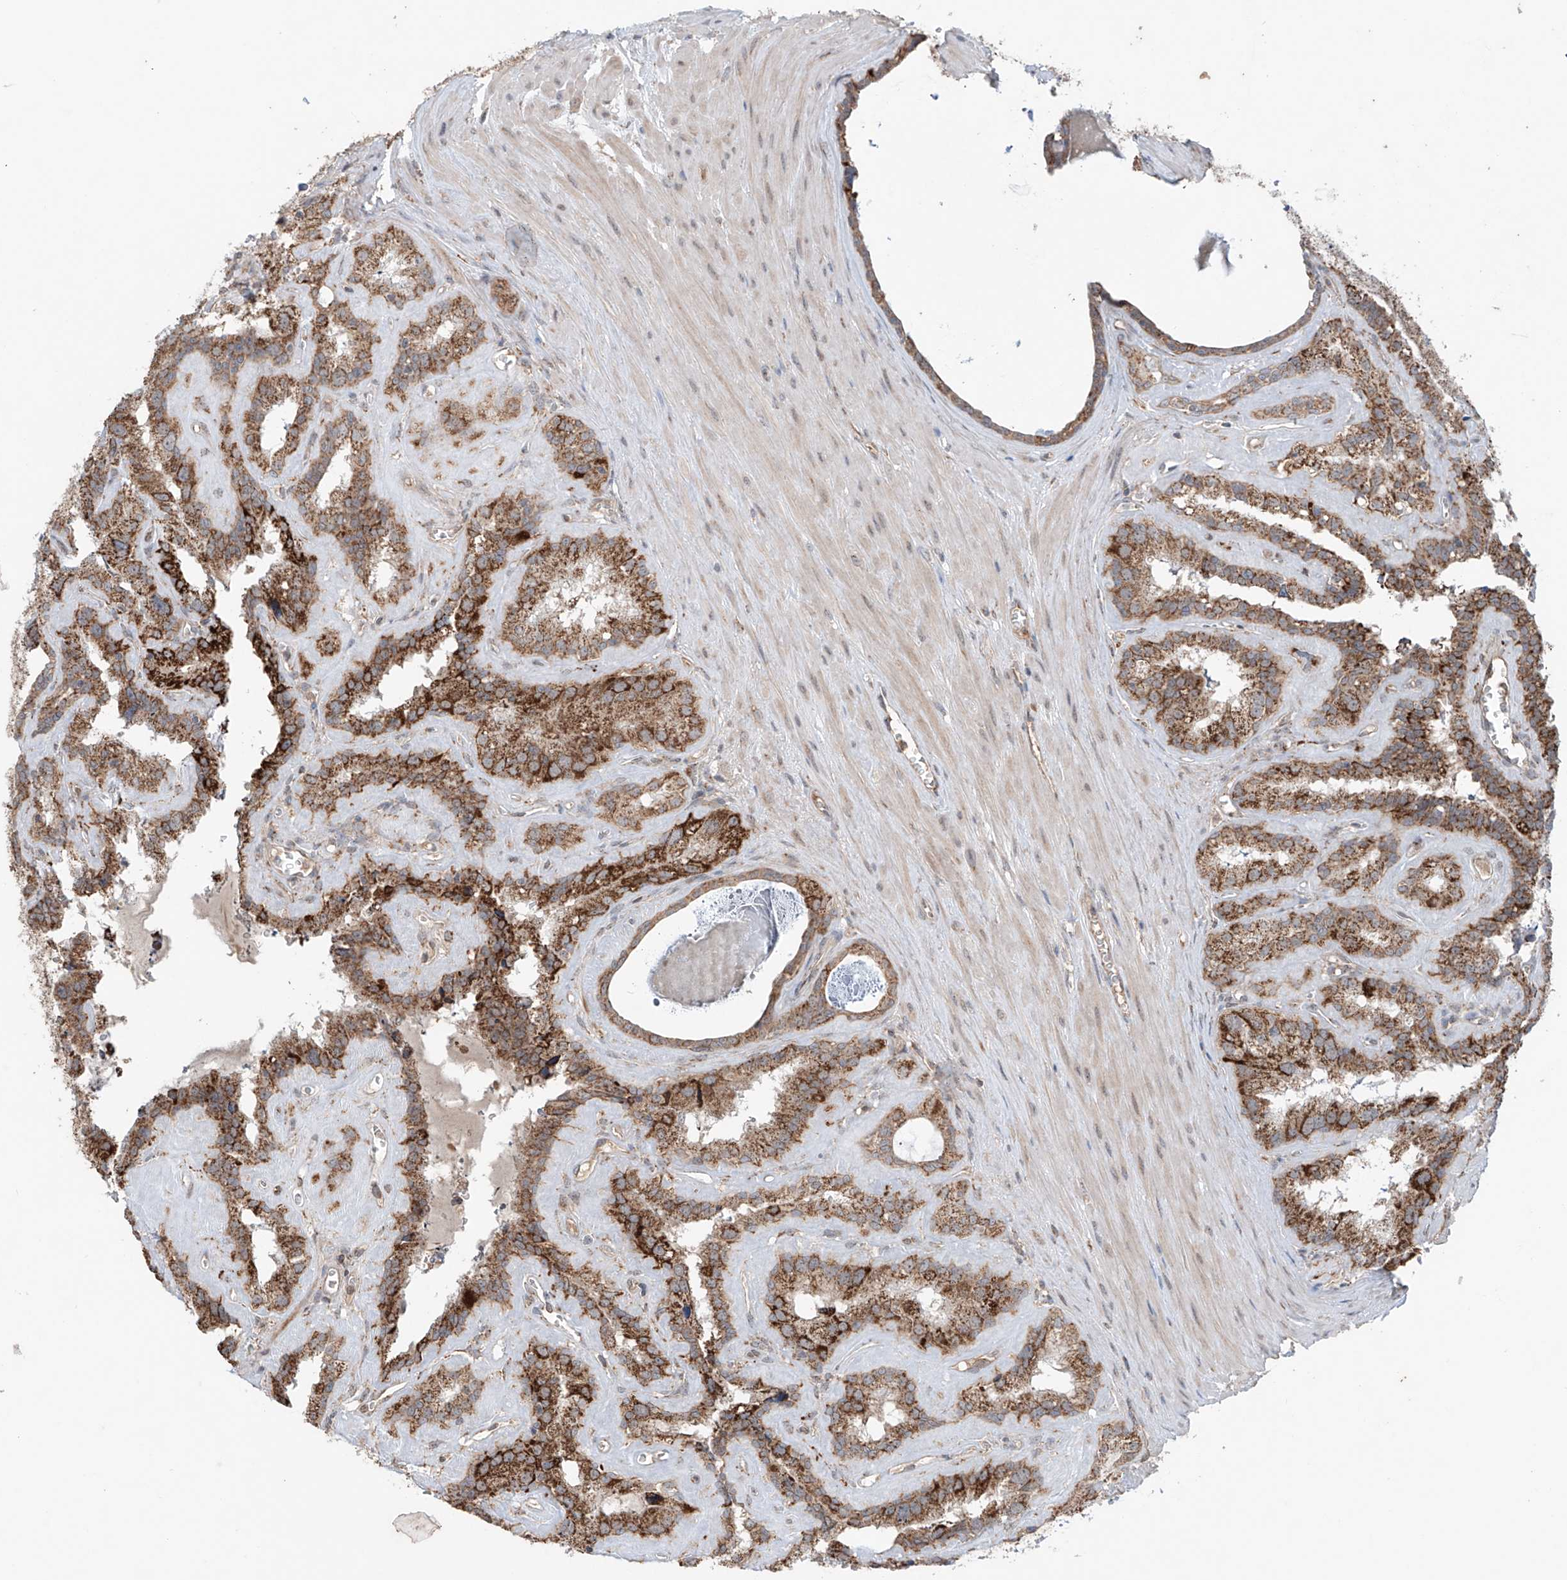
{"staining": {"intensity": "strong", "quantity": ">75%", "location": "cytoplasmic/membranous"}, "tissue": "seminal vesicle", "cell_type": "Glandular cells", "image_type": "normal", "snomed": [{"axis": "morphology", "description": "Normal tissue, NOS"}, {"axis": "topography", "description": "Prostate"}, {"axis": "topography", "description": "Seminal veicle"}], "caption": "An image showing strong cytoplasmic/membranous positivity in about >75% of glandular cells in unremarkable seminal vesicle, as visualized by brown immunohistochemical staining.", "gene": "SAMD3", "patient": {"sex": "male", "age": 59}}